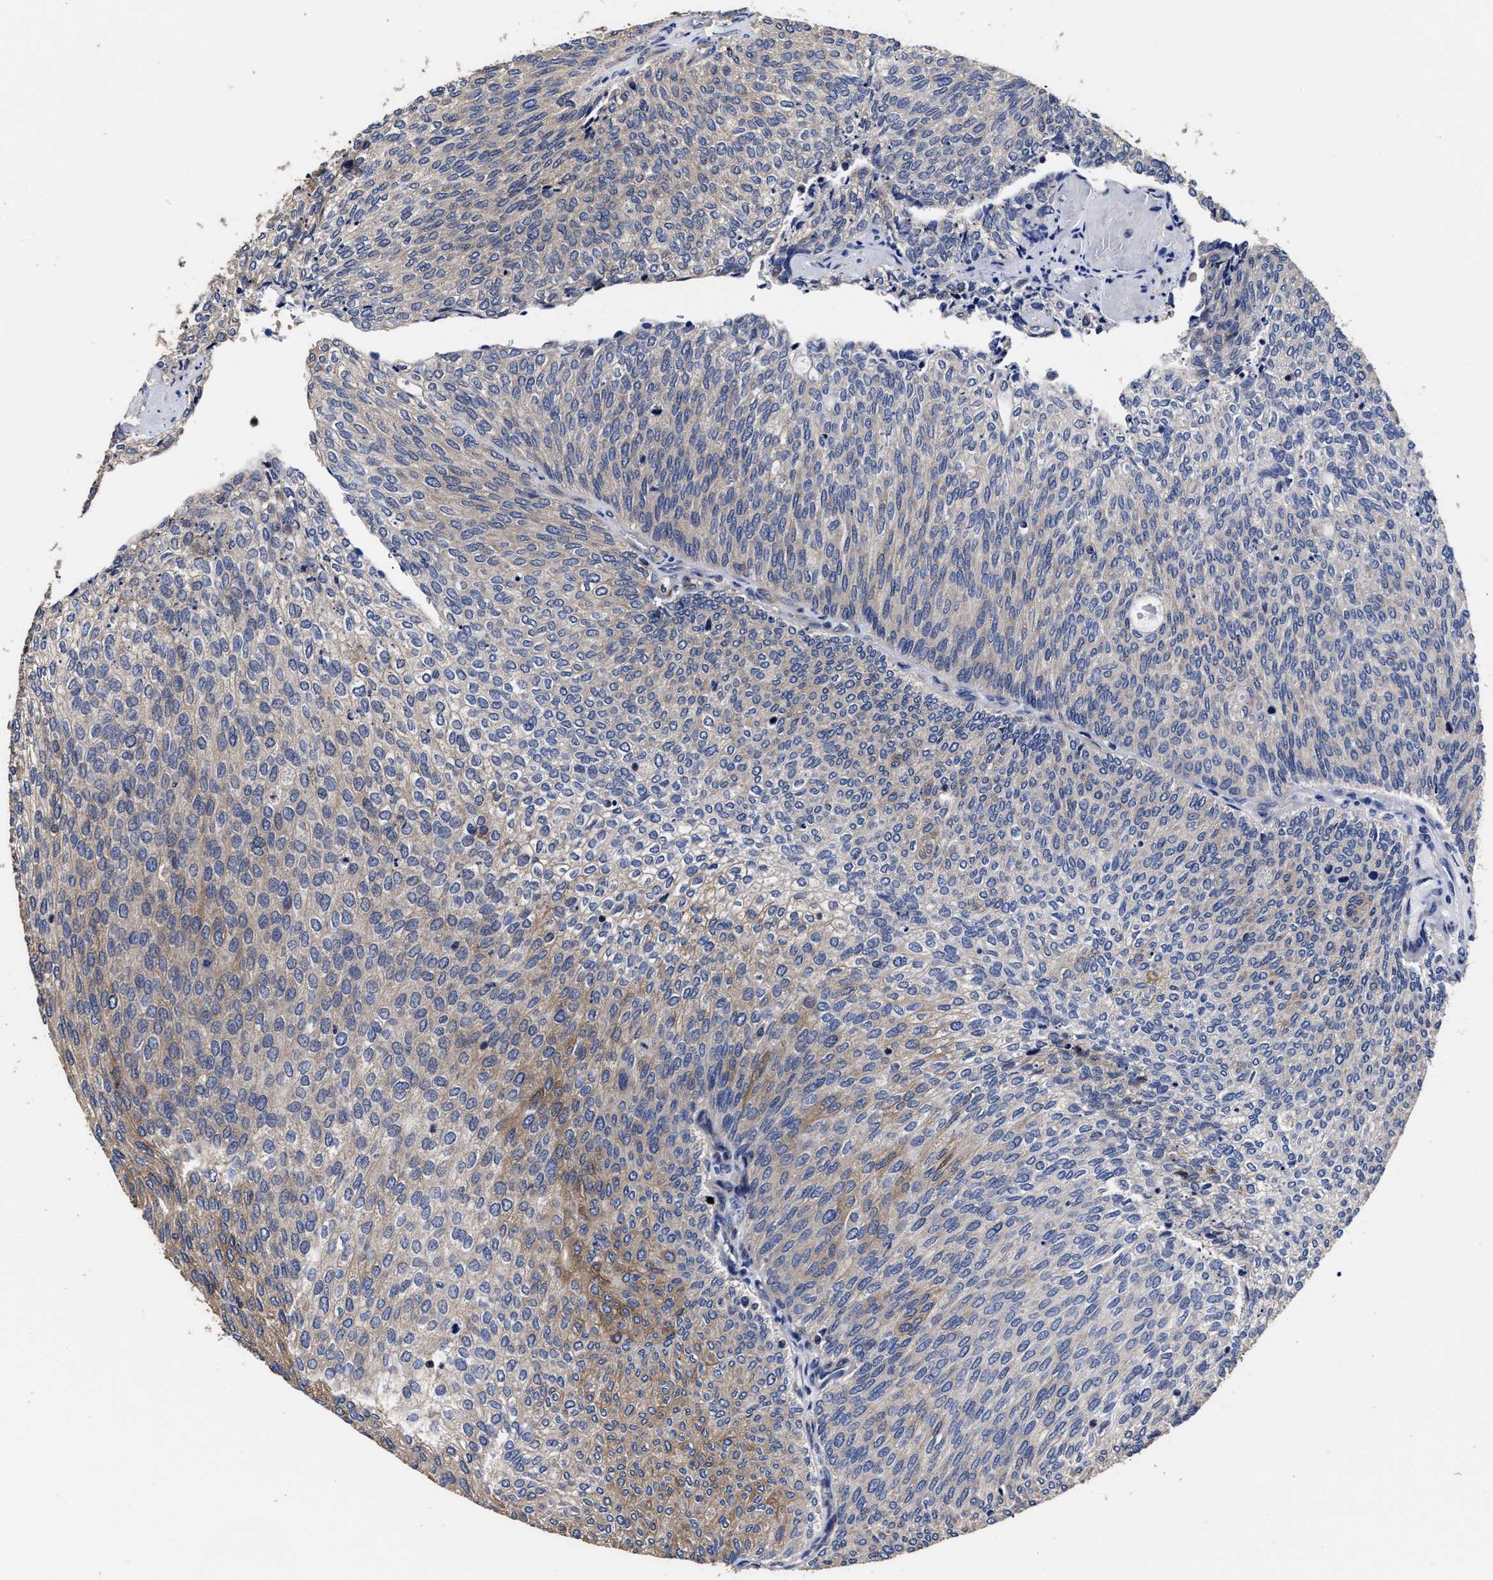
{"staining": {"intensity": "weak", "quantity": "25%-75%", "location": "cytoplasmic/membranous"}, "tissue": "urothelial cancer", "cell_type": "Tumor cells", "image_type": "cancer", "snomed": [{"axis": "morphology", "description": "Urothelial carcinoma, Low grade"}, {"axis": "topography", "description": "Urinary bladder"}], "caption": "Immunohistochemical staining of urothelial cancer displays weak cytoplasmic/membranous protein staining in approximately 25%-75% of tumor cells.", "gene": "AVEN", "patient": {"sex": "female", "age": 79}}